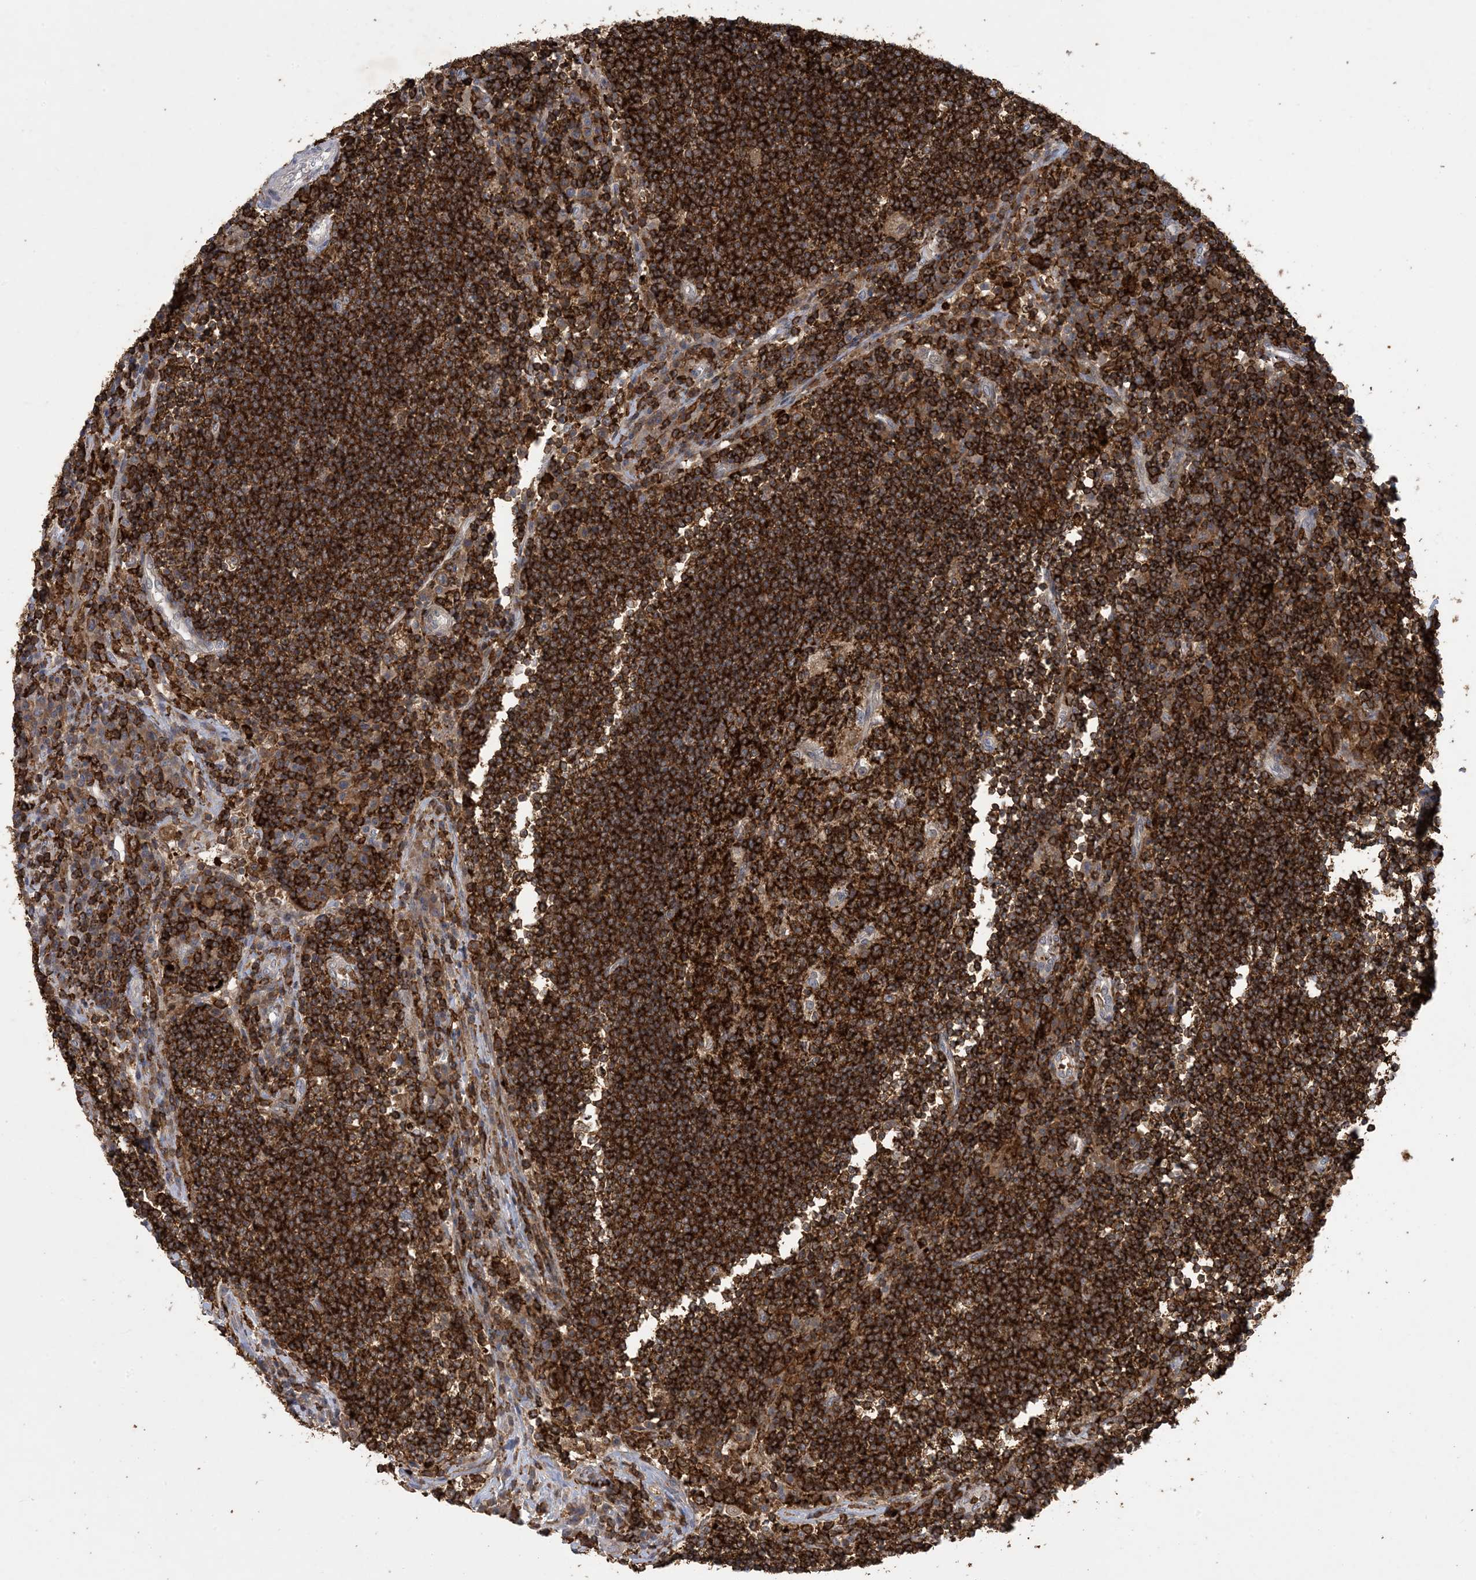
{"staining": {"intensity": "strong", "quantity": ">75%", "location": "cytoplasmic/membranous"}, "tissue": "lymph node", "cell_type": "Germinal center cells", "image_type": "normal", "snomed": [{"axis": "morphology", "description": "Normal tissue, NOS"}, {"axis": "topography", "description": "Lymph node"}], "caption": "A brown stain labels strong cytoplasmic/membranous expression of a protein in germinal center cells of benign human lymph node.", "gene": "AK9", "patient": {"sex": "female", "age": 53}}